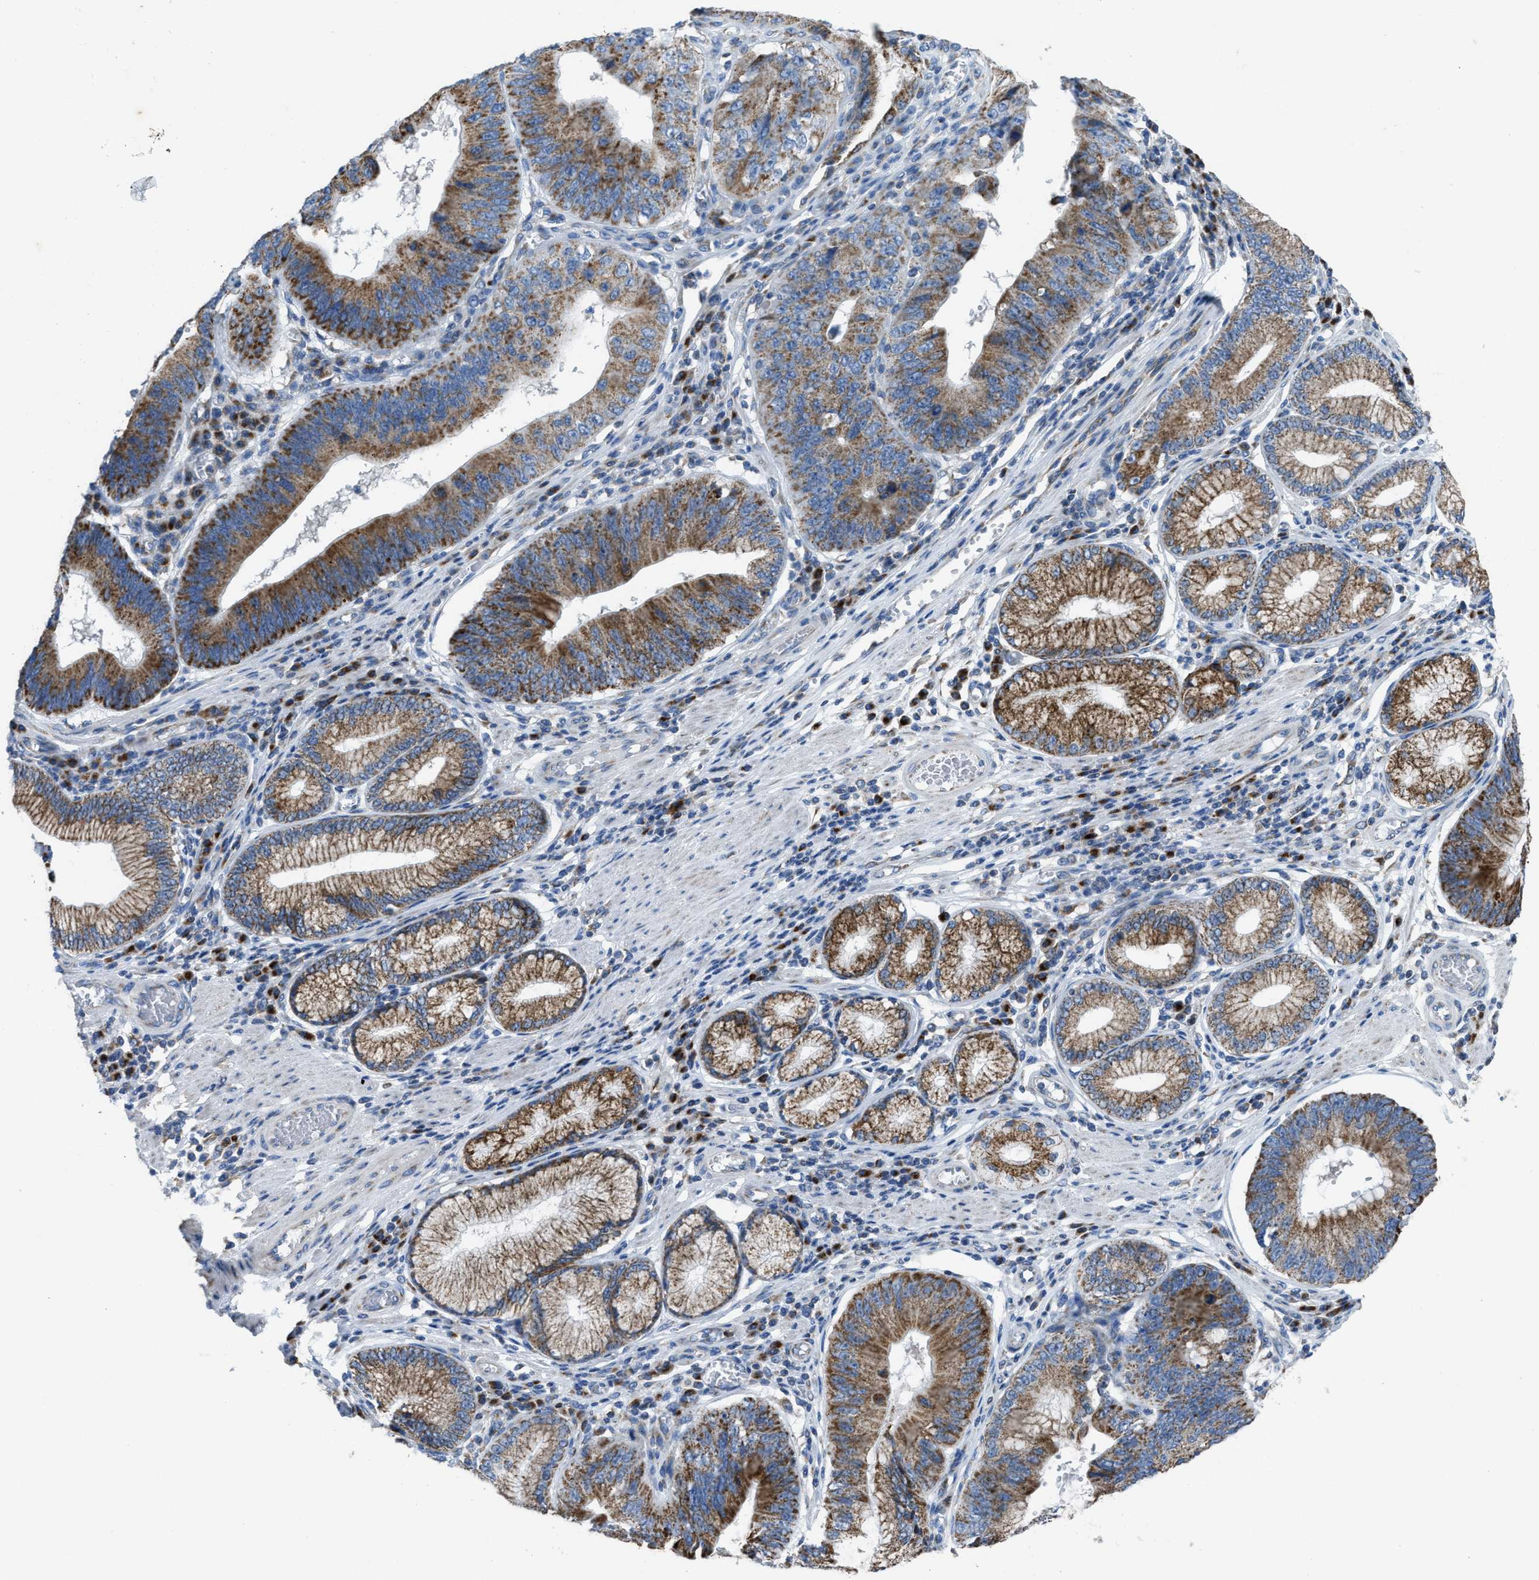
{"staining": {"intensity": "moderate", "quantity": ">75%", "location": "cytoplasmic/membranous"}, "tissue": "stomach cancer", "cell_type": "Tumor cells", "image_type": "cancer", "snomed": [{"axis": "morphology", "description": "Adenocarcinoma, NOS"}, {"axis": "topography", "description": "Stomach"}], "caption": "Protein expression analysis of stomach adenocarcinoma reveals moderate cytoplasmic/membranous staining in approximately >75% of tumor cells.", "gene": "ETFB", "patient": {"sex": "male", "age": 59}}